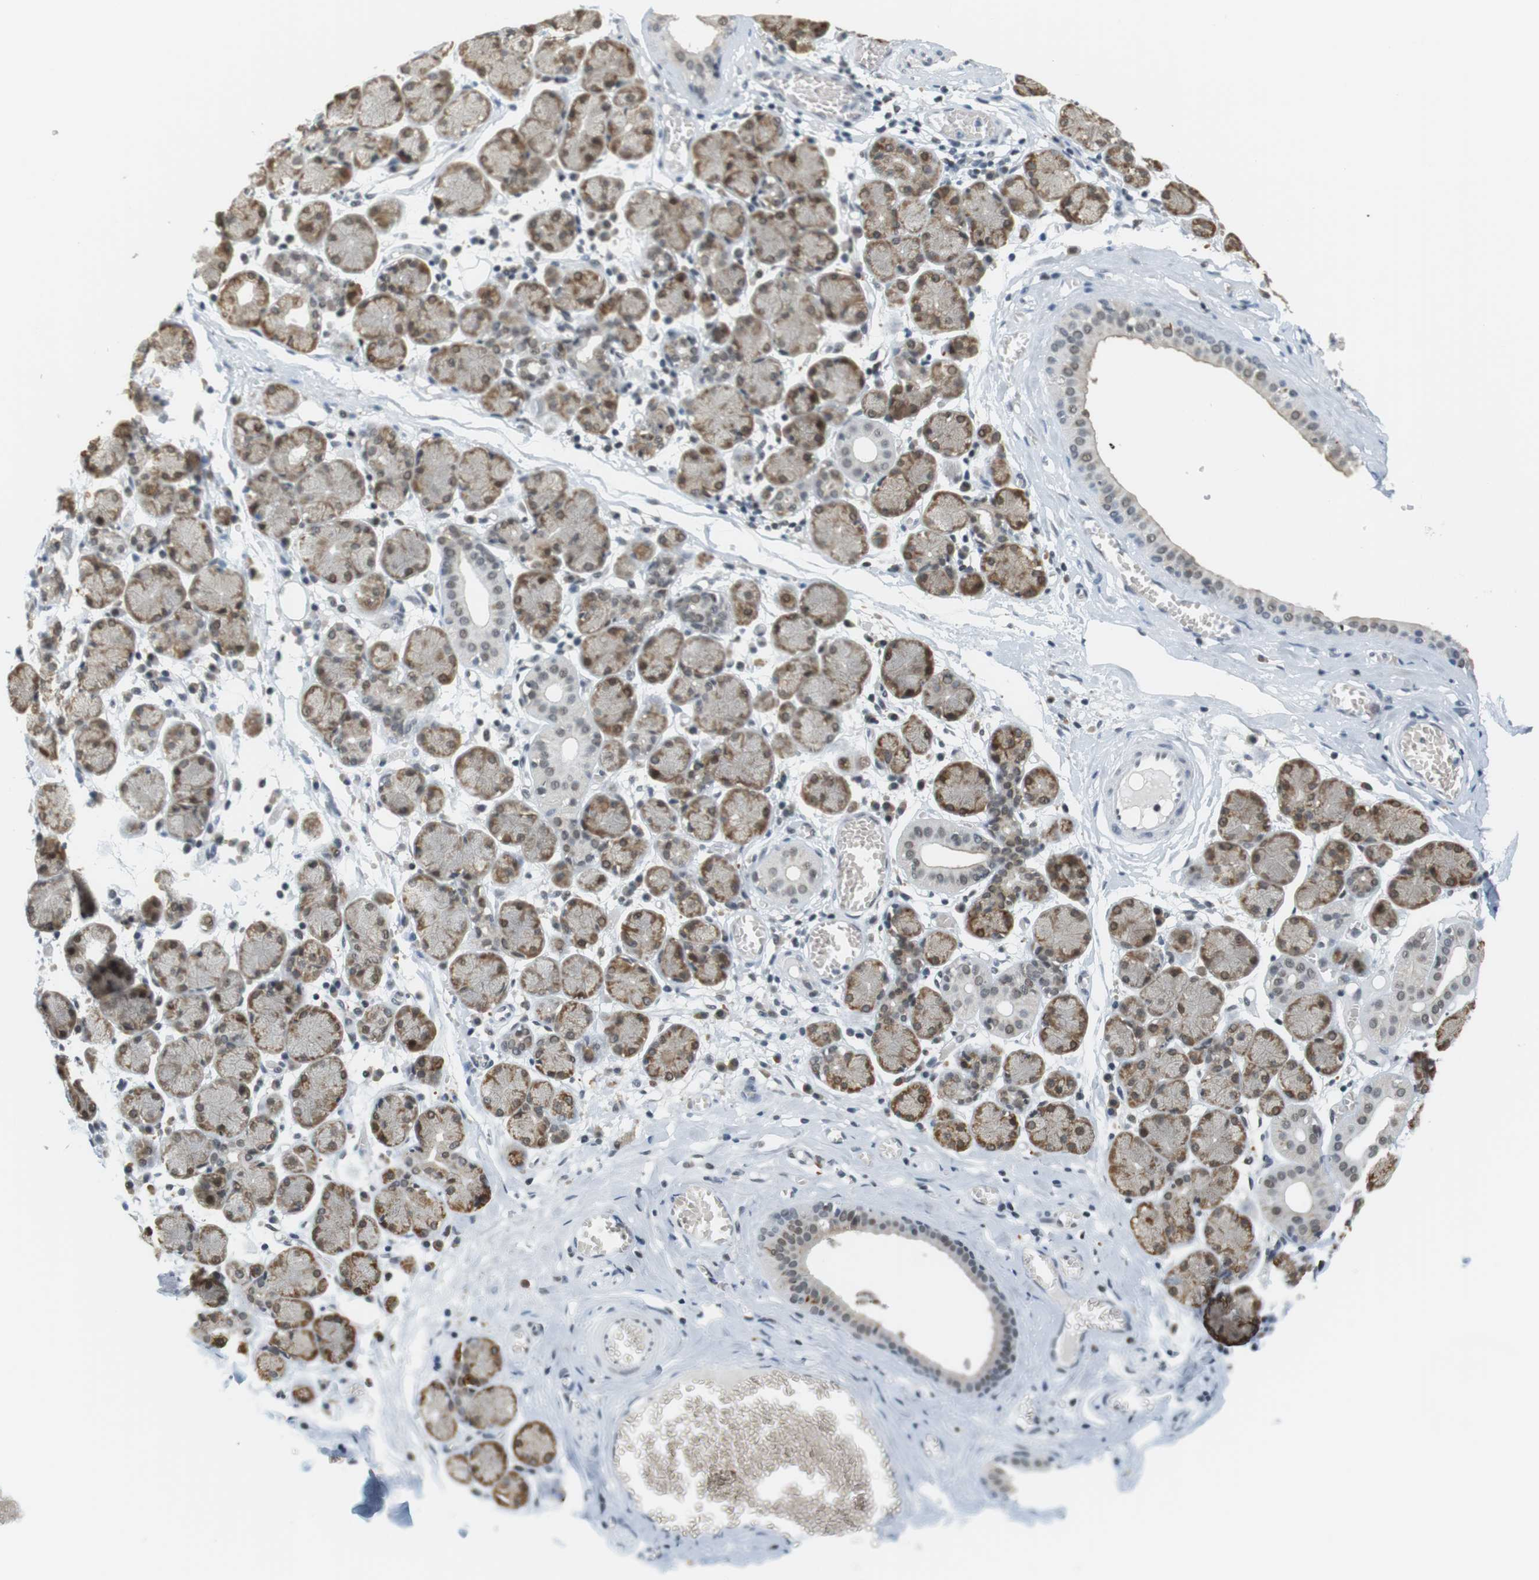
{"staining": {"intensity": "moderate", "quantity": ">75%", "location": "cytoplasmic/membranous,nuclear"}, "tissue": "salivary gland", "cell_type": "Glandular cells", "image_type": "normal", "snomed": [{"axis": "morphology", "description": "Normal tissue, NOS"}, {"axis": "topography", "description": "Salivary gland"}], "caption": "Immunohistochemistry of normal salivary gland reveals medium levels of moderate cytoplasmic/membranous,nuclear expression in approximately >75% of glandular cells. (DAB (3,3'-diaminobenzidine) IHC with brightfield microscopy, high magnification).", "gene": "RNF38", "patient": {"sex": "female", "age": 24}}